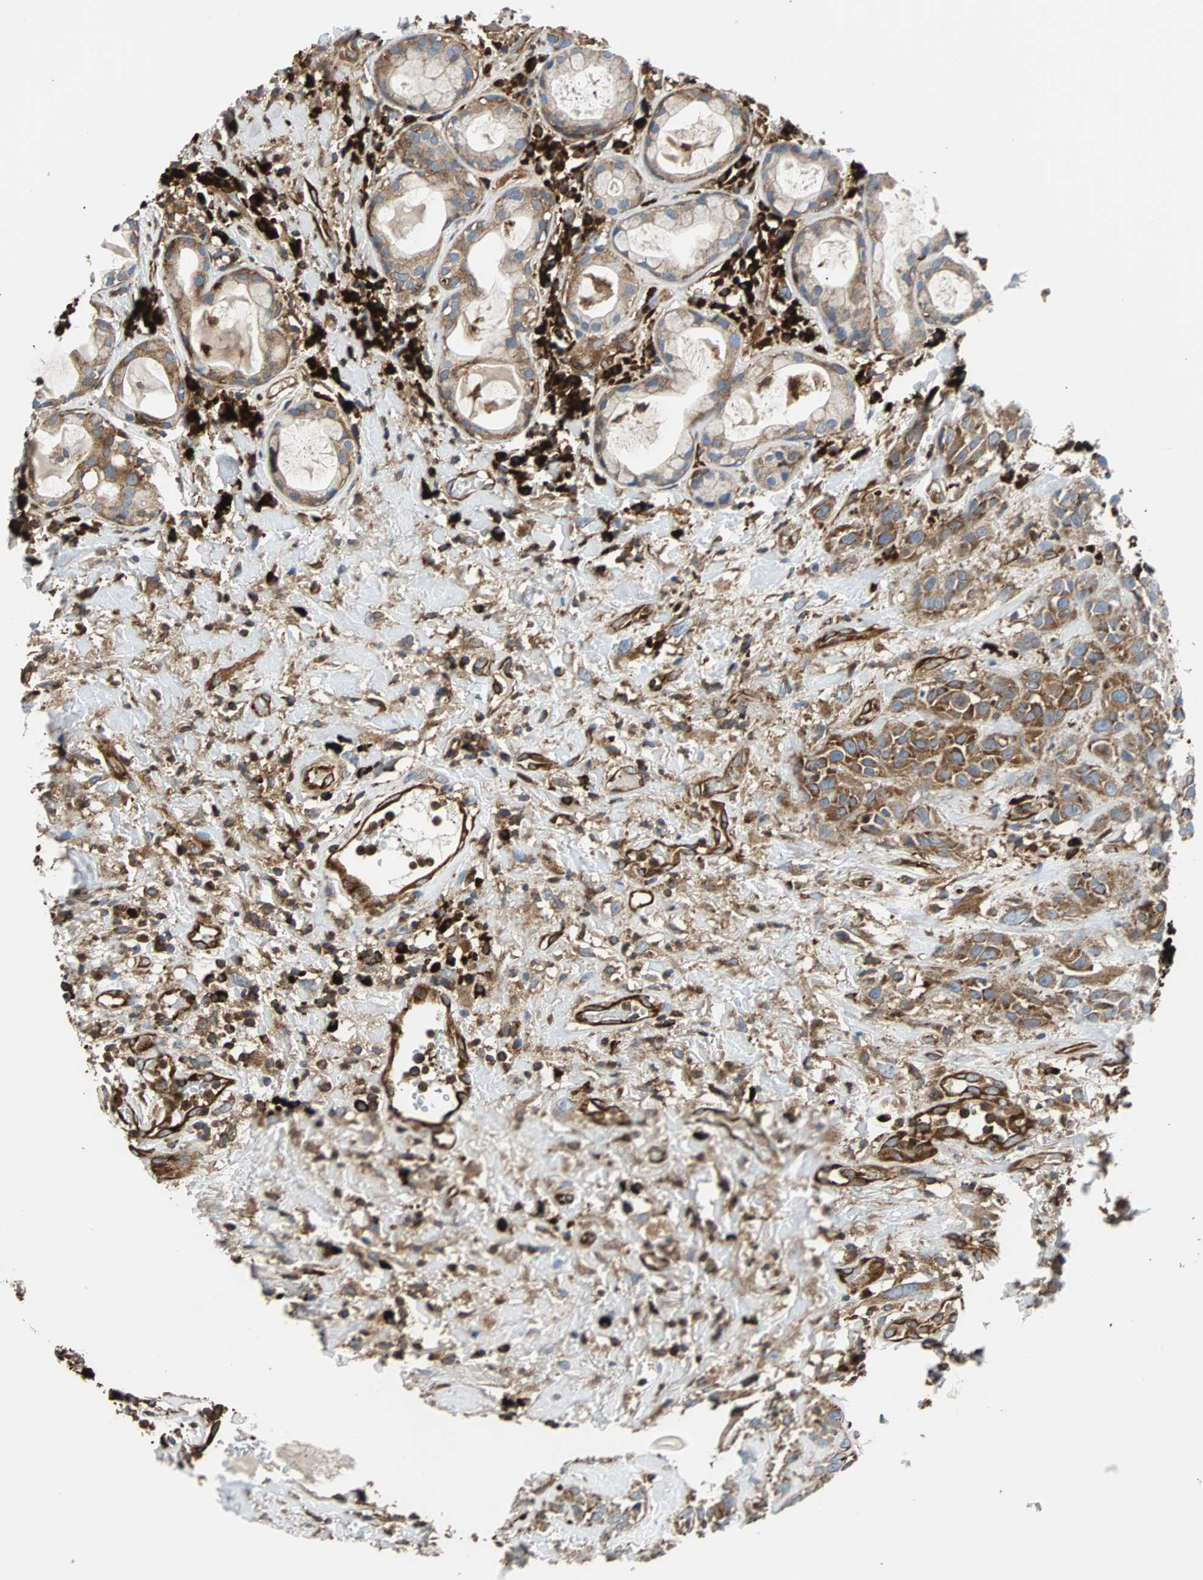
{"staining": {"intensity": "moderate", "quantity": ">75%", "location": "cytoplasmic/membranous"}, "tissue": "head and neck cancer", "cell_type": "Tumor cells", "image_type": "cancer", "snomed": [{"axis": "morphology", "description": "Squamous cell carcinoma, NOS"}, {"axis": "topography", "description": "Head-Neck"}], "caption": "This photomicrograph demonstrates squamous cell carcinoma (head and neck) stained with immunohistochemistry to label a protein in brown. The cytoplasmic/membranous of tumor cells show moderate positivity for the protein. Nuclei are counter-stained blue.", "gene": "PLCG2", "patient": {"sex": "male", "age": 62}}